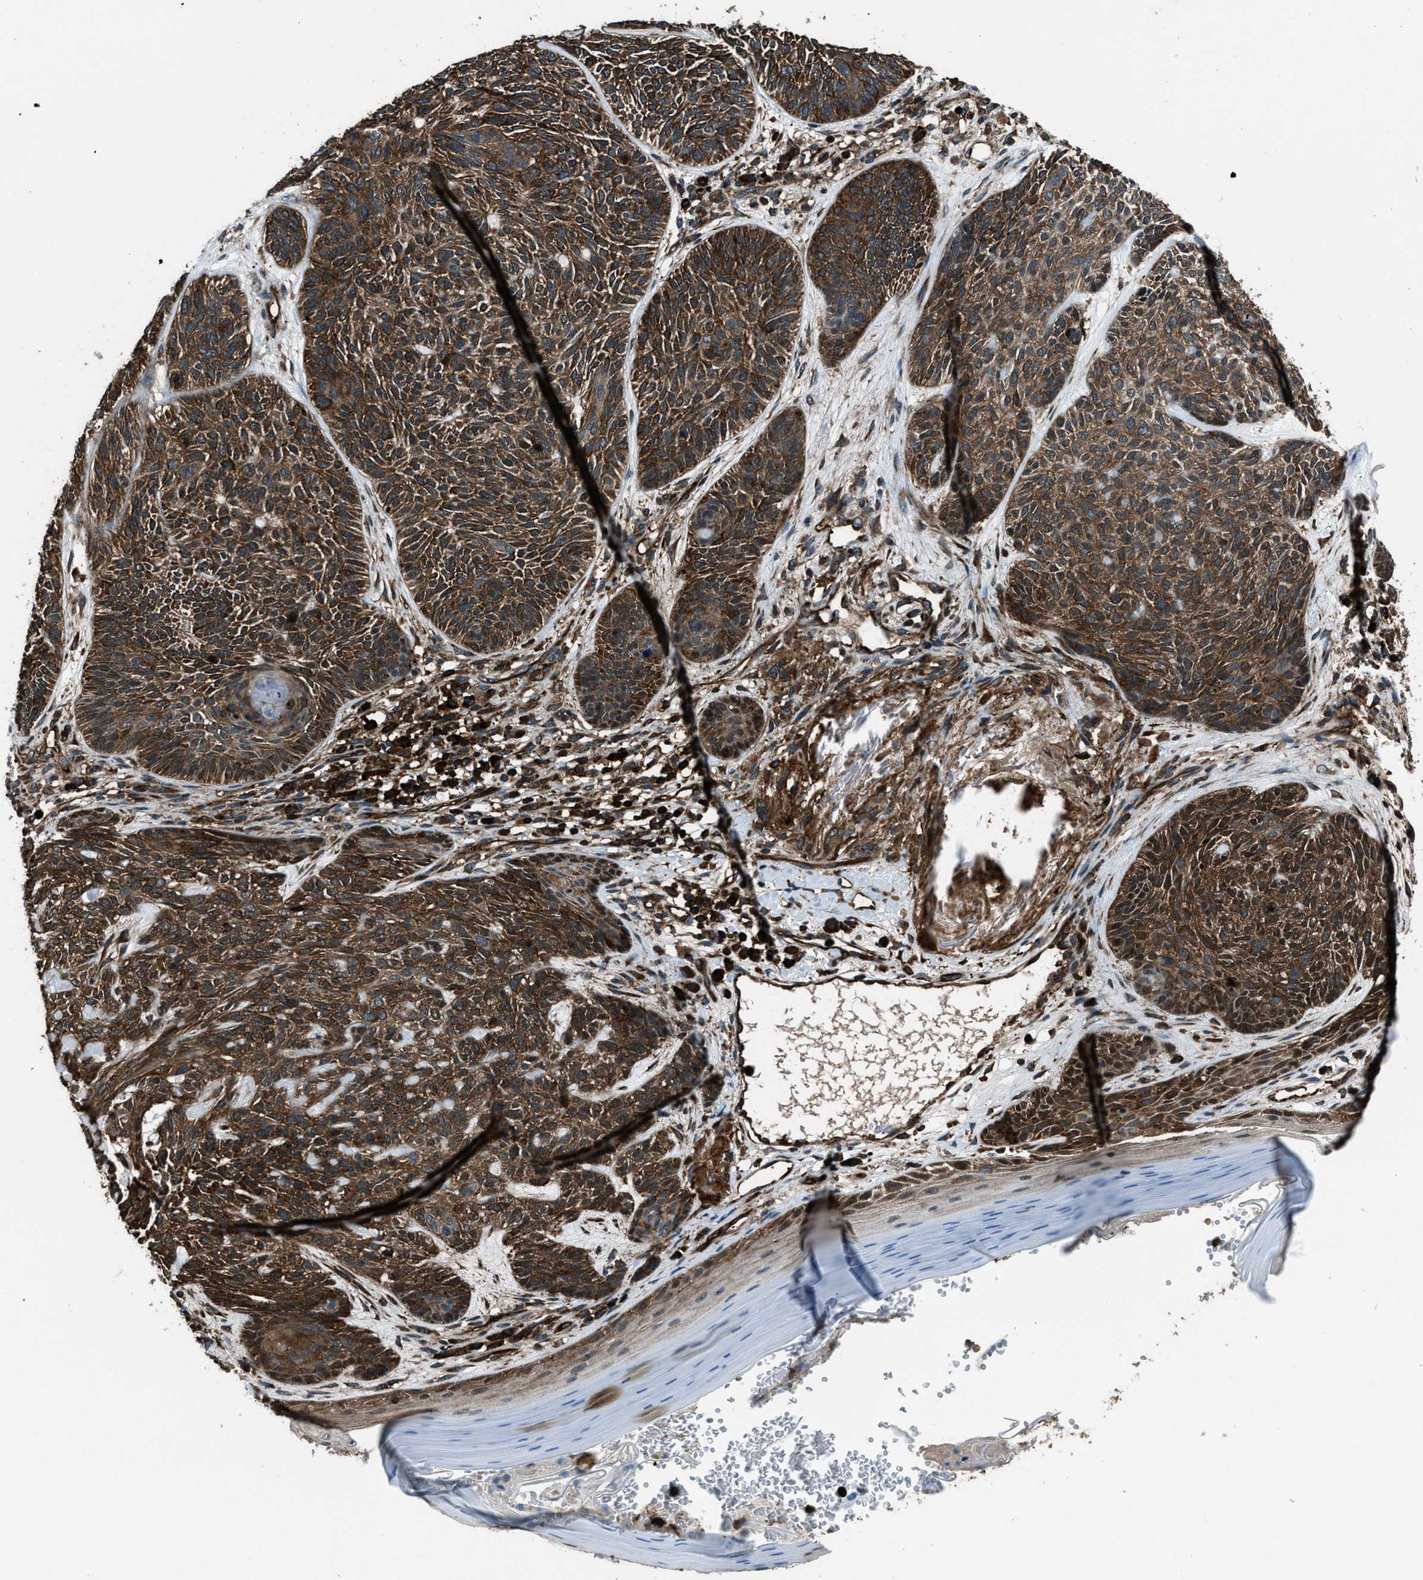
{"staining": {"intensity": "moderate", "quantity": ">75%", "location": "cytoplasmic/membranous,nuclear"}, "tissue": "skin cancer", "cell_type": "Tumor cells", "image_type": "cancer", "snomed": [{"axis": "morphology", "description": "Basal cell carcinoma"}, {"axis": "topography", "description": "Skin"}], "caption": "The immunohistochemical stain labels moderate cytoplasmic/membranous and nuclear staining in tumor cells of skin cancer (basal cell carcinoma) tissue.", "gene": "SNX30", "patient": {"sex": "male", "age": 55}}